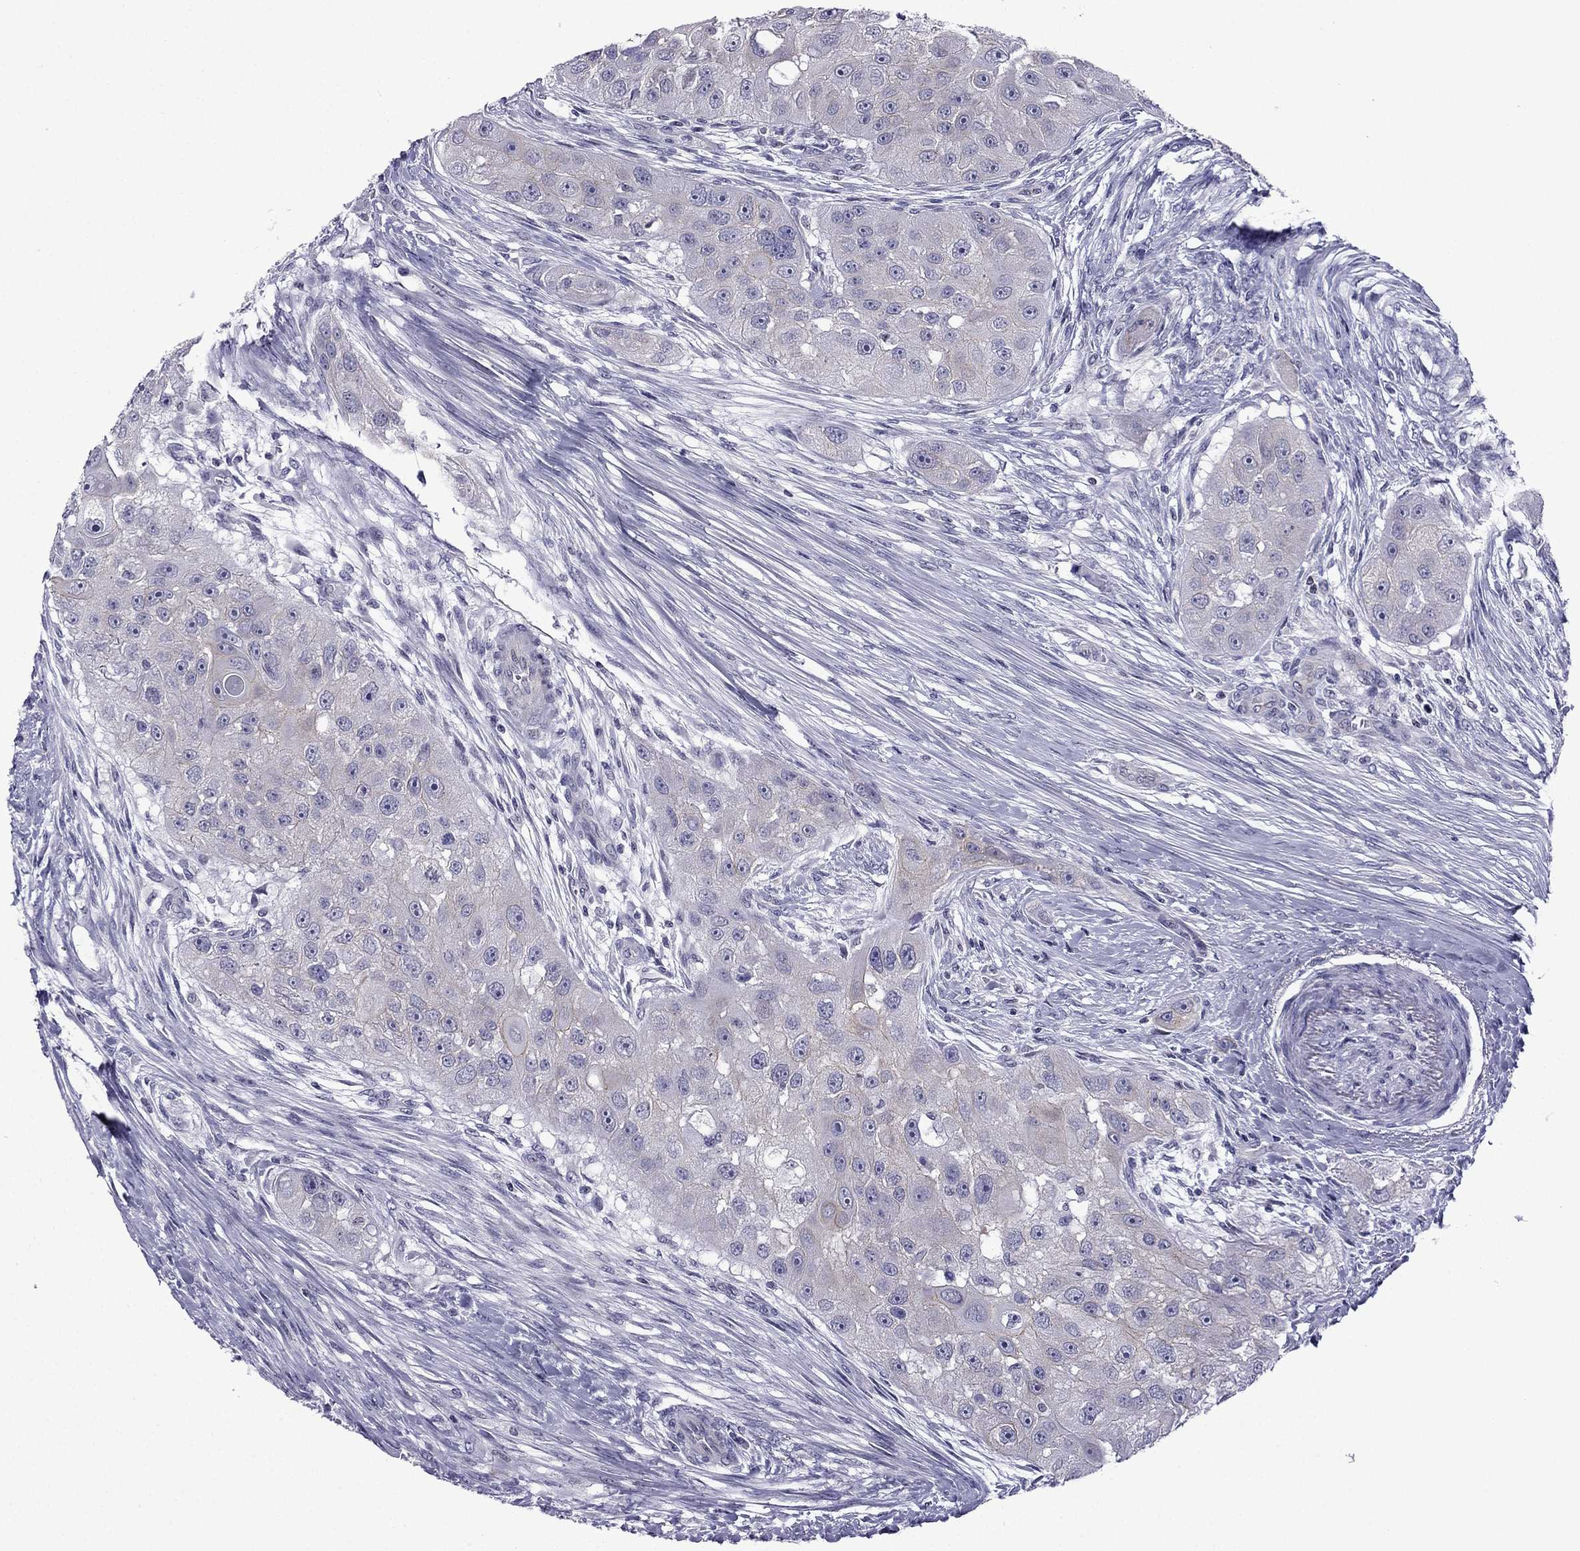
{"staining": {"intensity": "weak", "quantity": "<25%", "location": "cytoplasmic/membranous"}, "tissue": "head and neck cancer", "cell_type": "Tumor cells", "image_type": "cancer", "snomed": [{"axis": "morphology", "description": "Normal tissue, NOS"}, {"axis": "morphology", "description": "Squamous cell carcinoma, NOS"}, {"axis": "topography", "description": "Skeletal muscle"}, {"axis": "topography", "description": "Head-Neck"}], "caption": "Human squamous cell carcinoma (head and neck) stained for a protein using IHC exhibits no expression in tumor cells.", "gene": "POM121L12", "patient": {"sex": "male", "age": 51}}